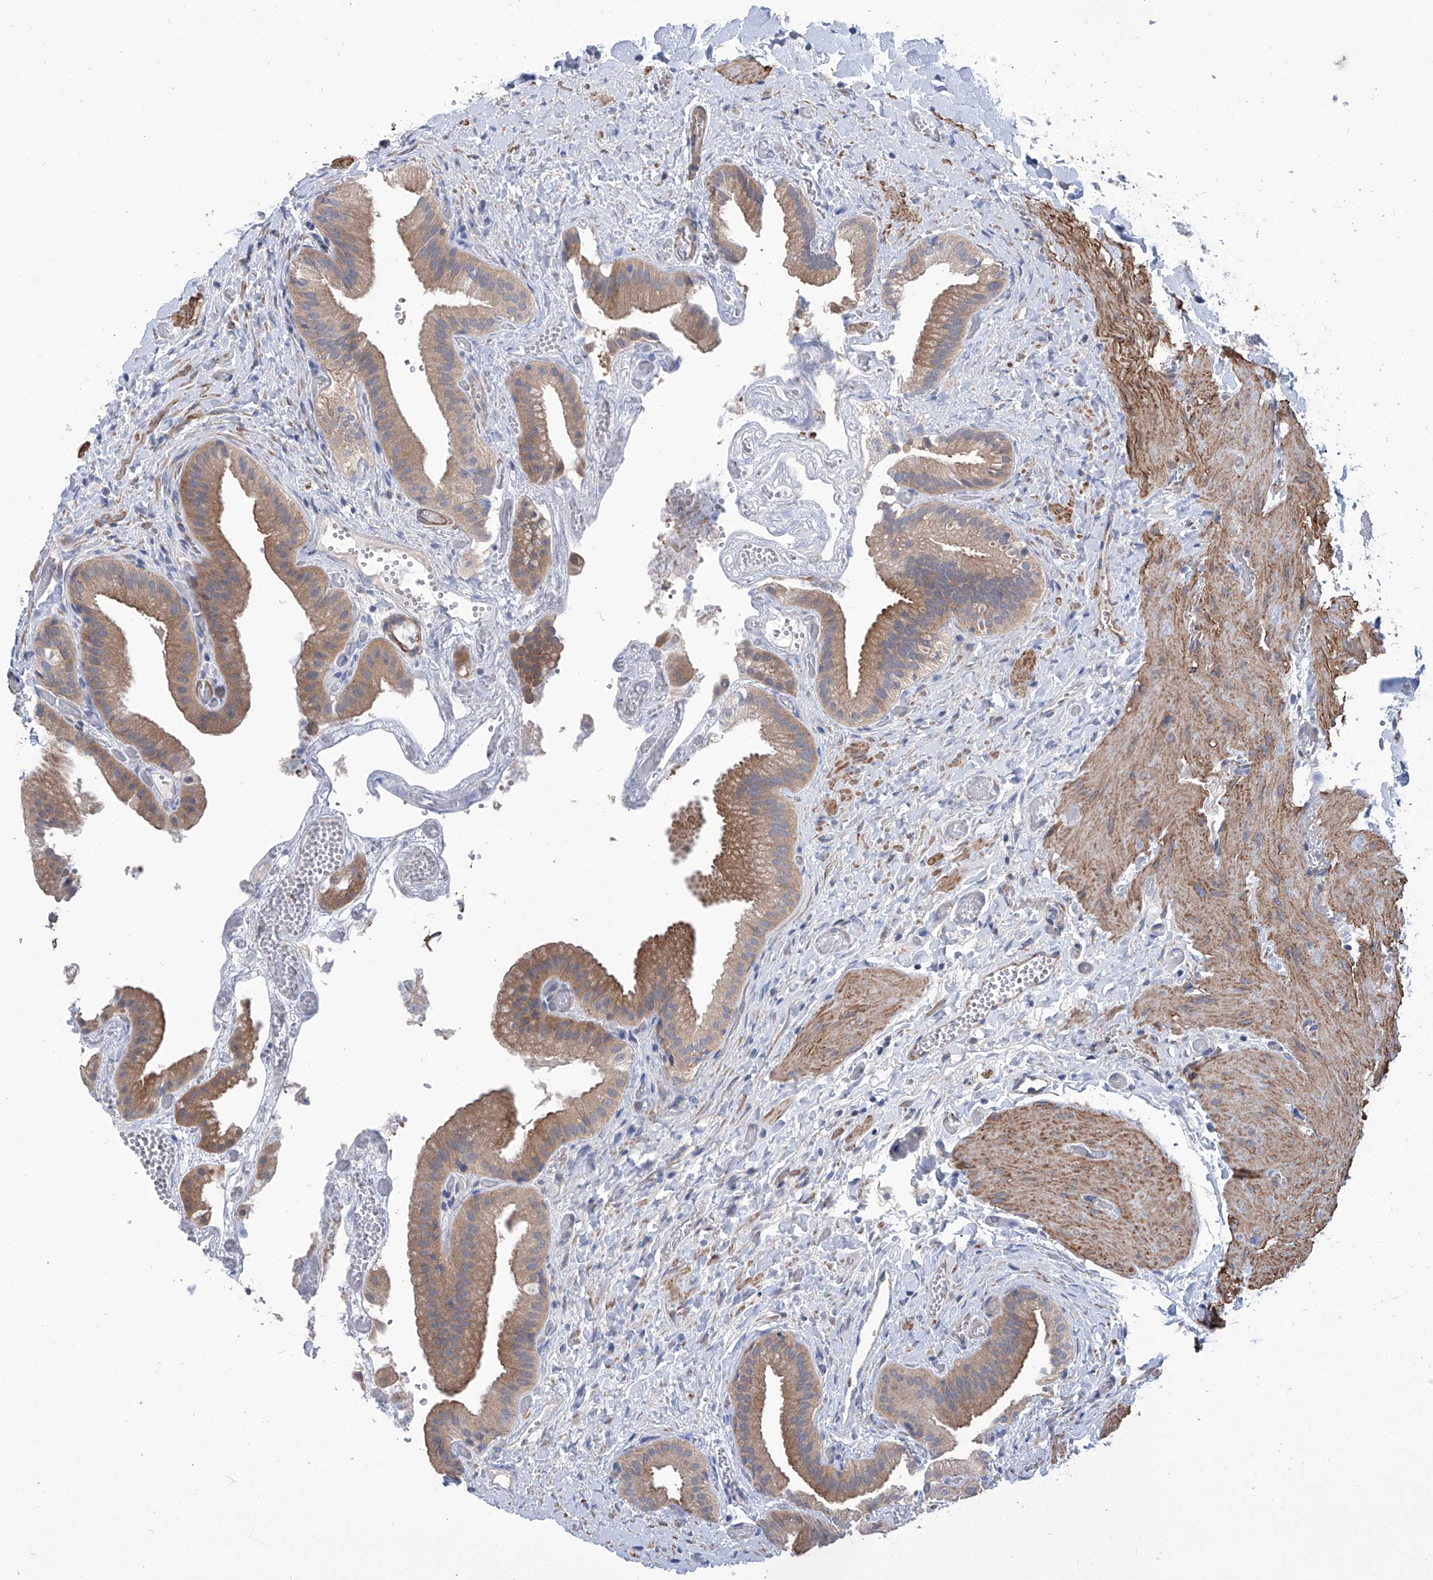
{"staining": {"intensity": "moderate", "quantity": ">75%", "location": "cytoplasmic/membranous"}, "tissue": "gallbladder", "cell_type": "Glandular cells", "image_type": "normal", "snomed": [{"axis": "morphology", "description": "Normal tissue, NOS"}, {"axis": "topography", "description": "Gallbladder"}], "caption": "Immunohistochemical staining of normal human gallbladder demonstrates >75% levels of moderate cytoplasmic/membranous protein staining in about >75% of glandular cells.", "gene": "SMS", "patient": {"sex": "female", "age": 64}}